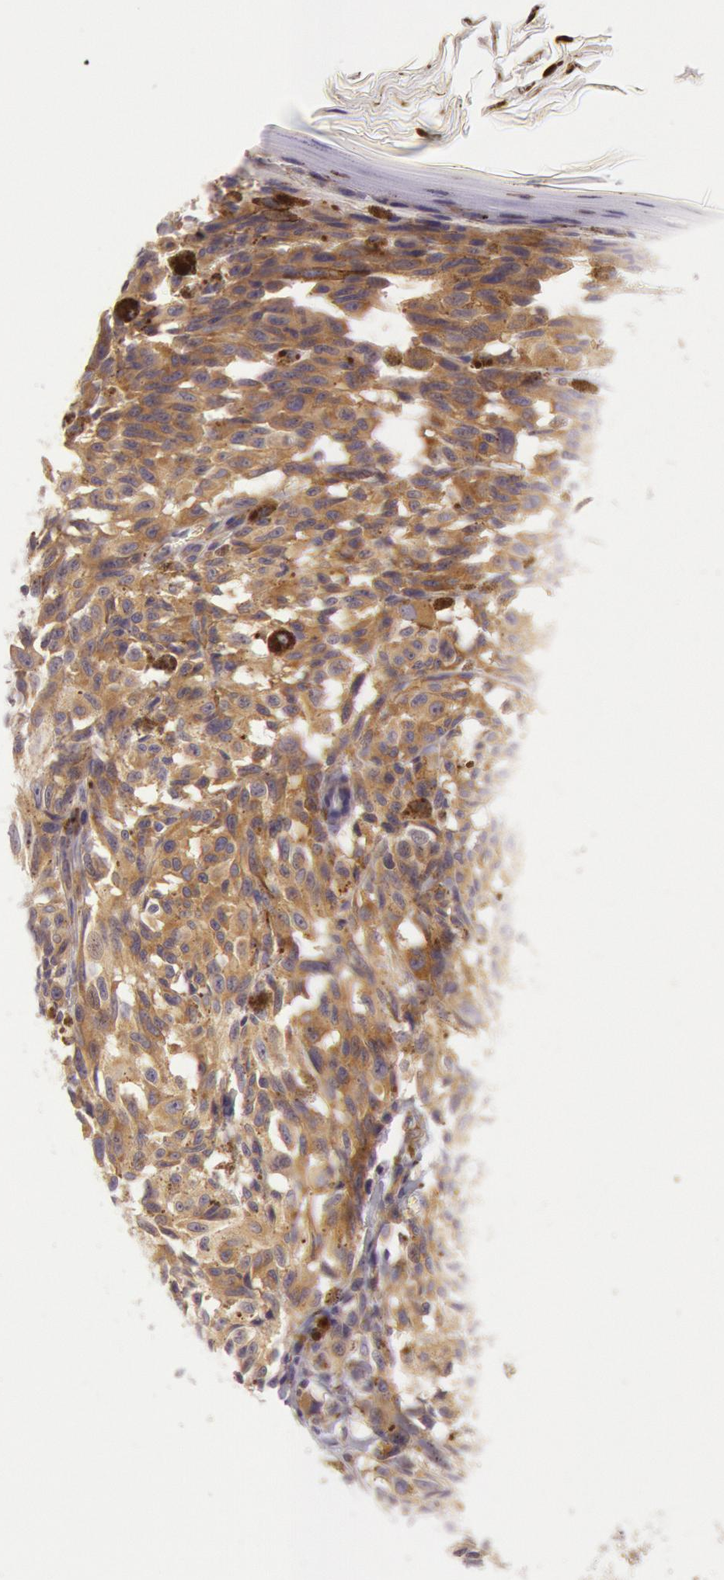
{"staining": {"intensity": "moderate", "quantity": ">75%", "location": "cytoplasmic/membranous"}, "tissue": "melanoma", "cell_type": "Tumor cells", "image_type": "cancer", "snomed": [{"axis": "morphology", "description": "Malignant melanoma, NOS"}, {"axis": "topography", "description": "Skin"}], "caption": "IHC histopathology image of melanoma stained for a protein (brown), which exhibits medium levels of moderate cytoplasmic/membranous expression in about >75% of tumor cells.", "gene": "CHUK", "patient": {"sex": "female", "age": 72}}